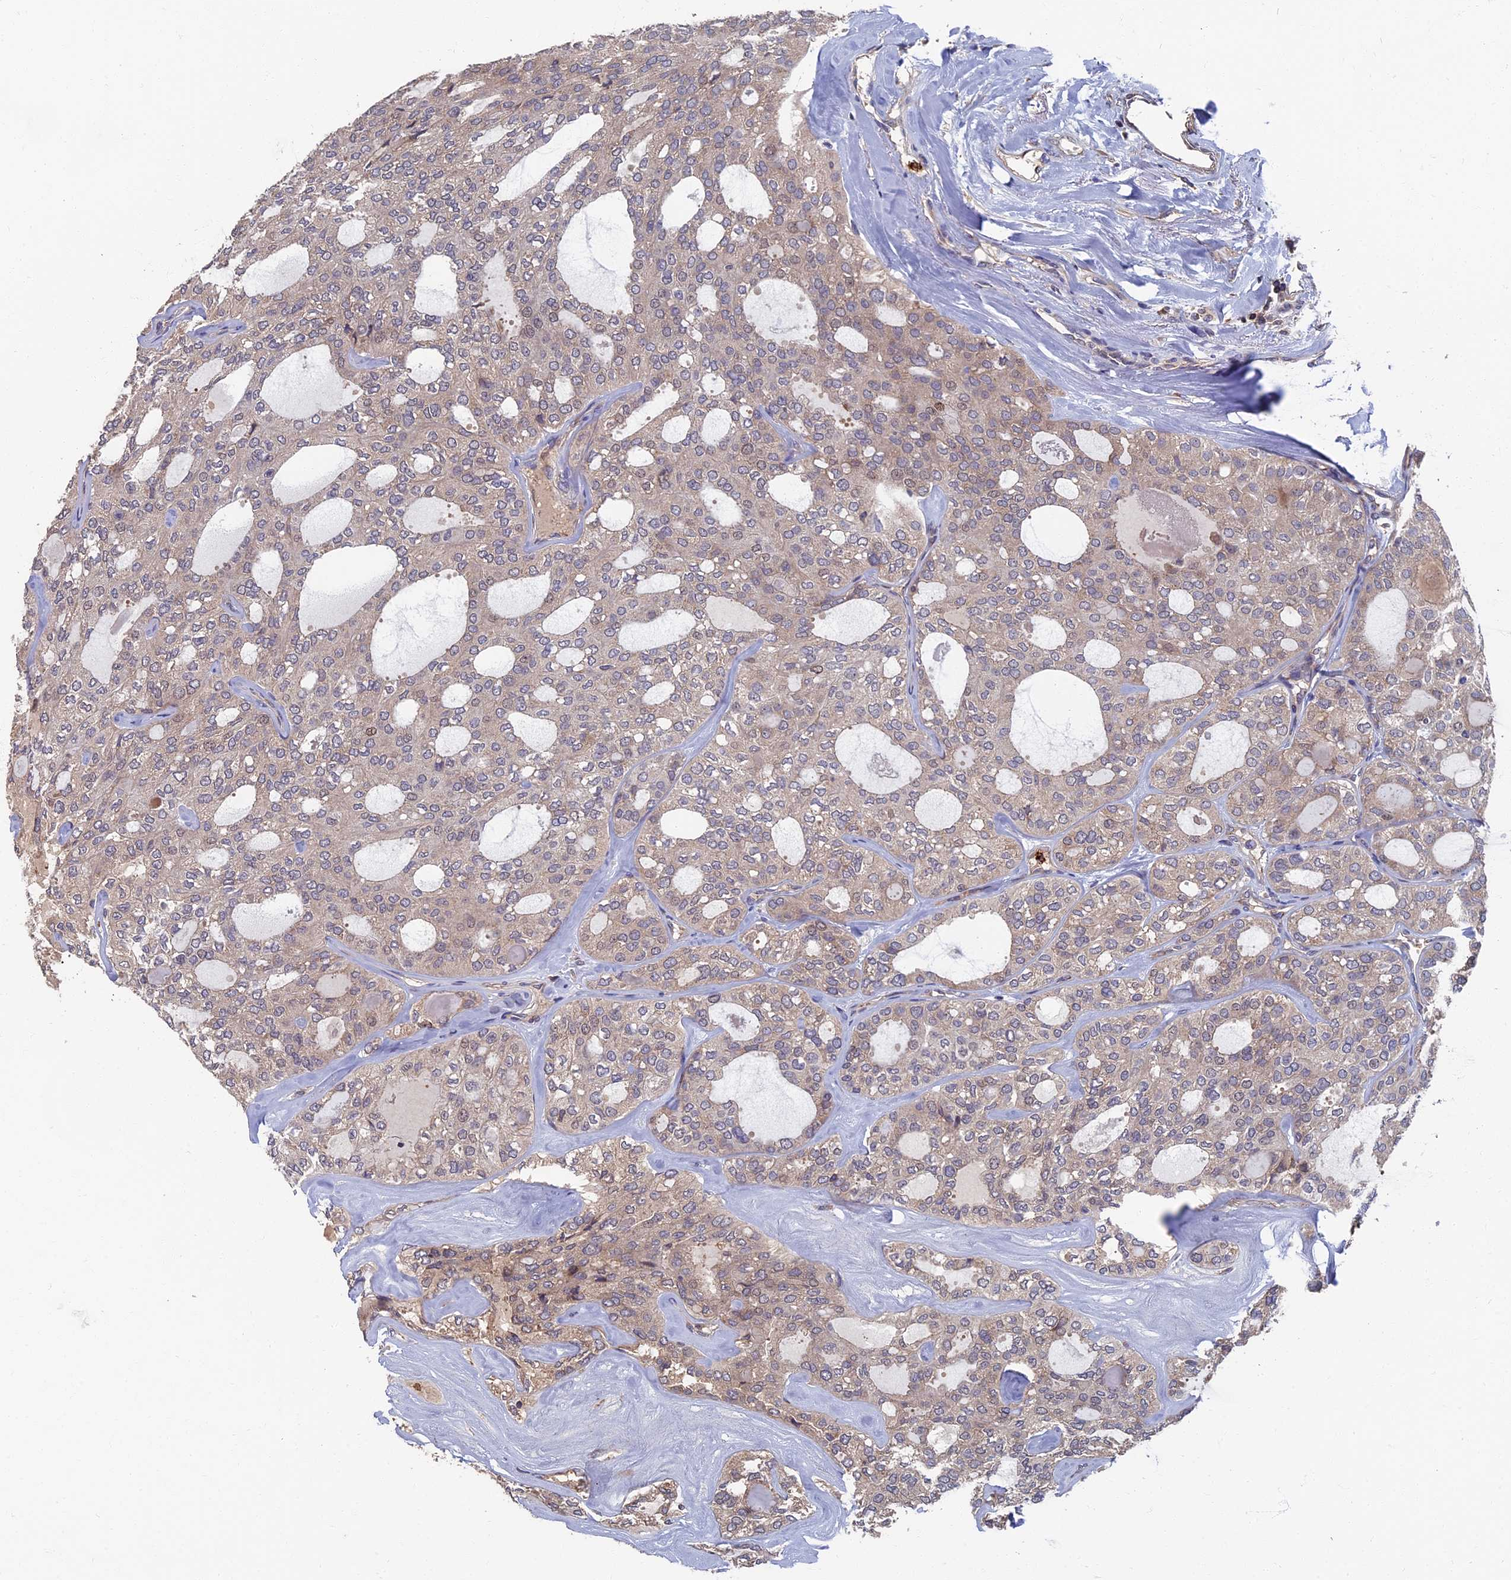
{"staining": {"intensity": "negative", "quantity": "none", "location": "none"}, "tissue": "thyroid cancer", "cell_type": "Tumor cells", "image_type": "cancer", "snomed": [{"axis": "morphology", "description": "Follicular adenoma carcinoma, NOS"}, {"axis": "topography", "description": "Thyroid gland"}], "caption": "Immunohistochemical staining of thyroid cancer (follicular adenoma carcinoma) demonstrates no significant positivity in tumor cells. (DAB IHC visualized using brightfield microscopy, high magnification).", "gene": "TNK2", "patient": {"sex": "male", "age": 75}}